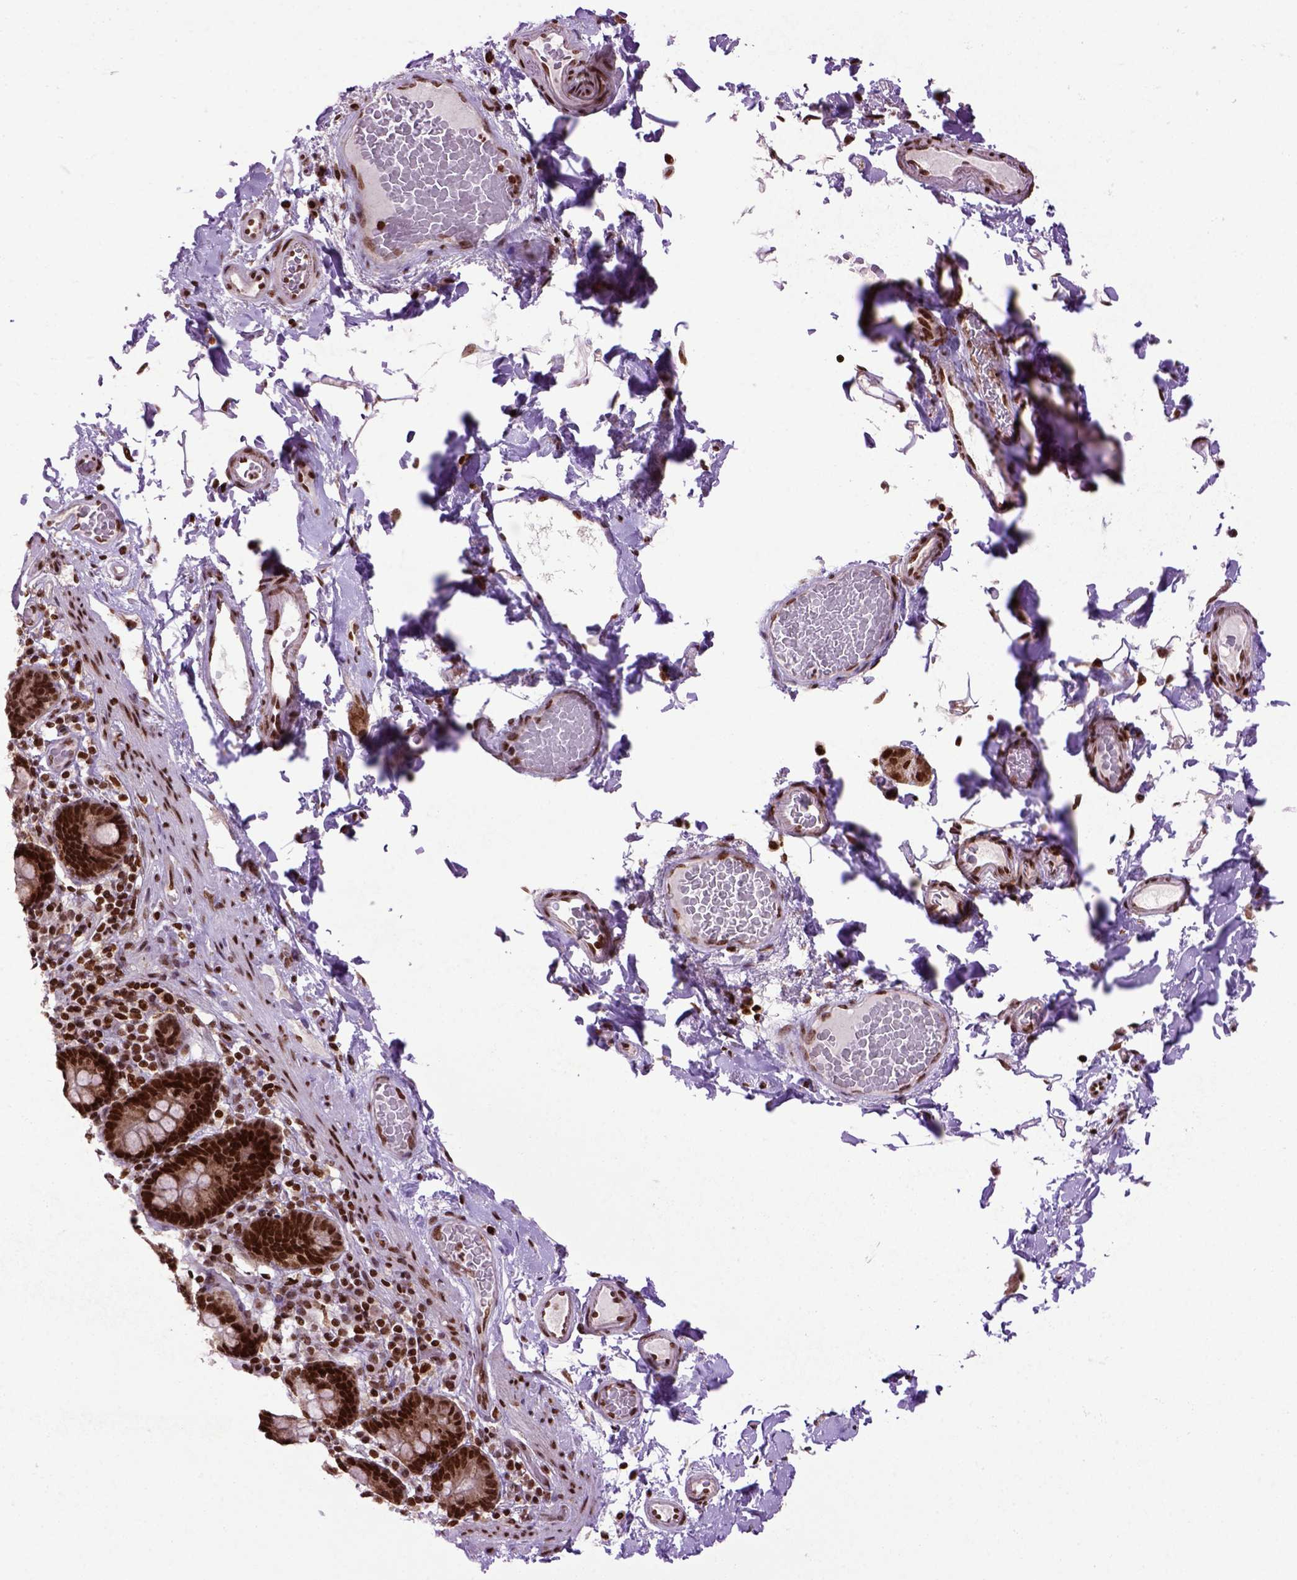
{"staining": {"intensity": "moderate", "quantity": ">75%", "location": "nuclear"}, "tissue": "smooth muscle", "cell_type": "Smooth muscle cells", "image_type": "normal", "snomed": [{"axis": "morphology", "description": "Normal tissue, NOS"}, {"axis": "topography", "description": "Smooth muscle"}, {"axis": "topography", "description": "Colon"}], "caption": "Smooth muscle stained with immunohistochemistry (IHC) exhibits moderate nuclear expression in approximately >75% of smooth muscle cells. Nuclei are stained in blue.", "gene": "CELF1", "patient": {"sex": "male", "age": 73}}